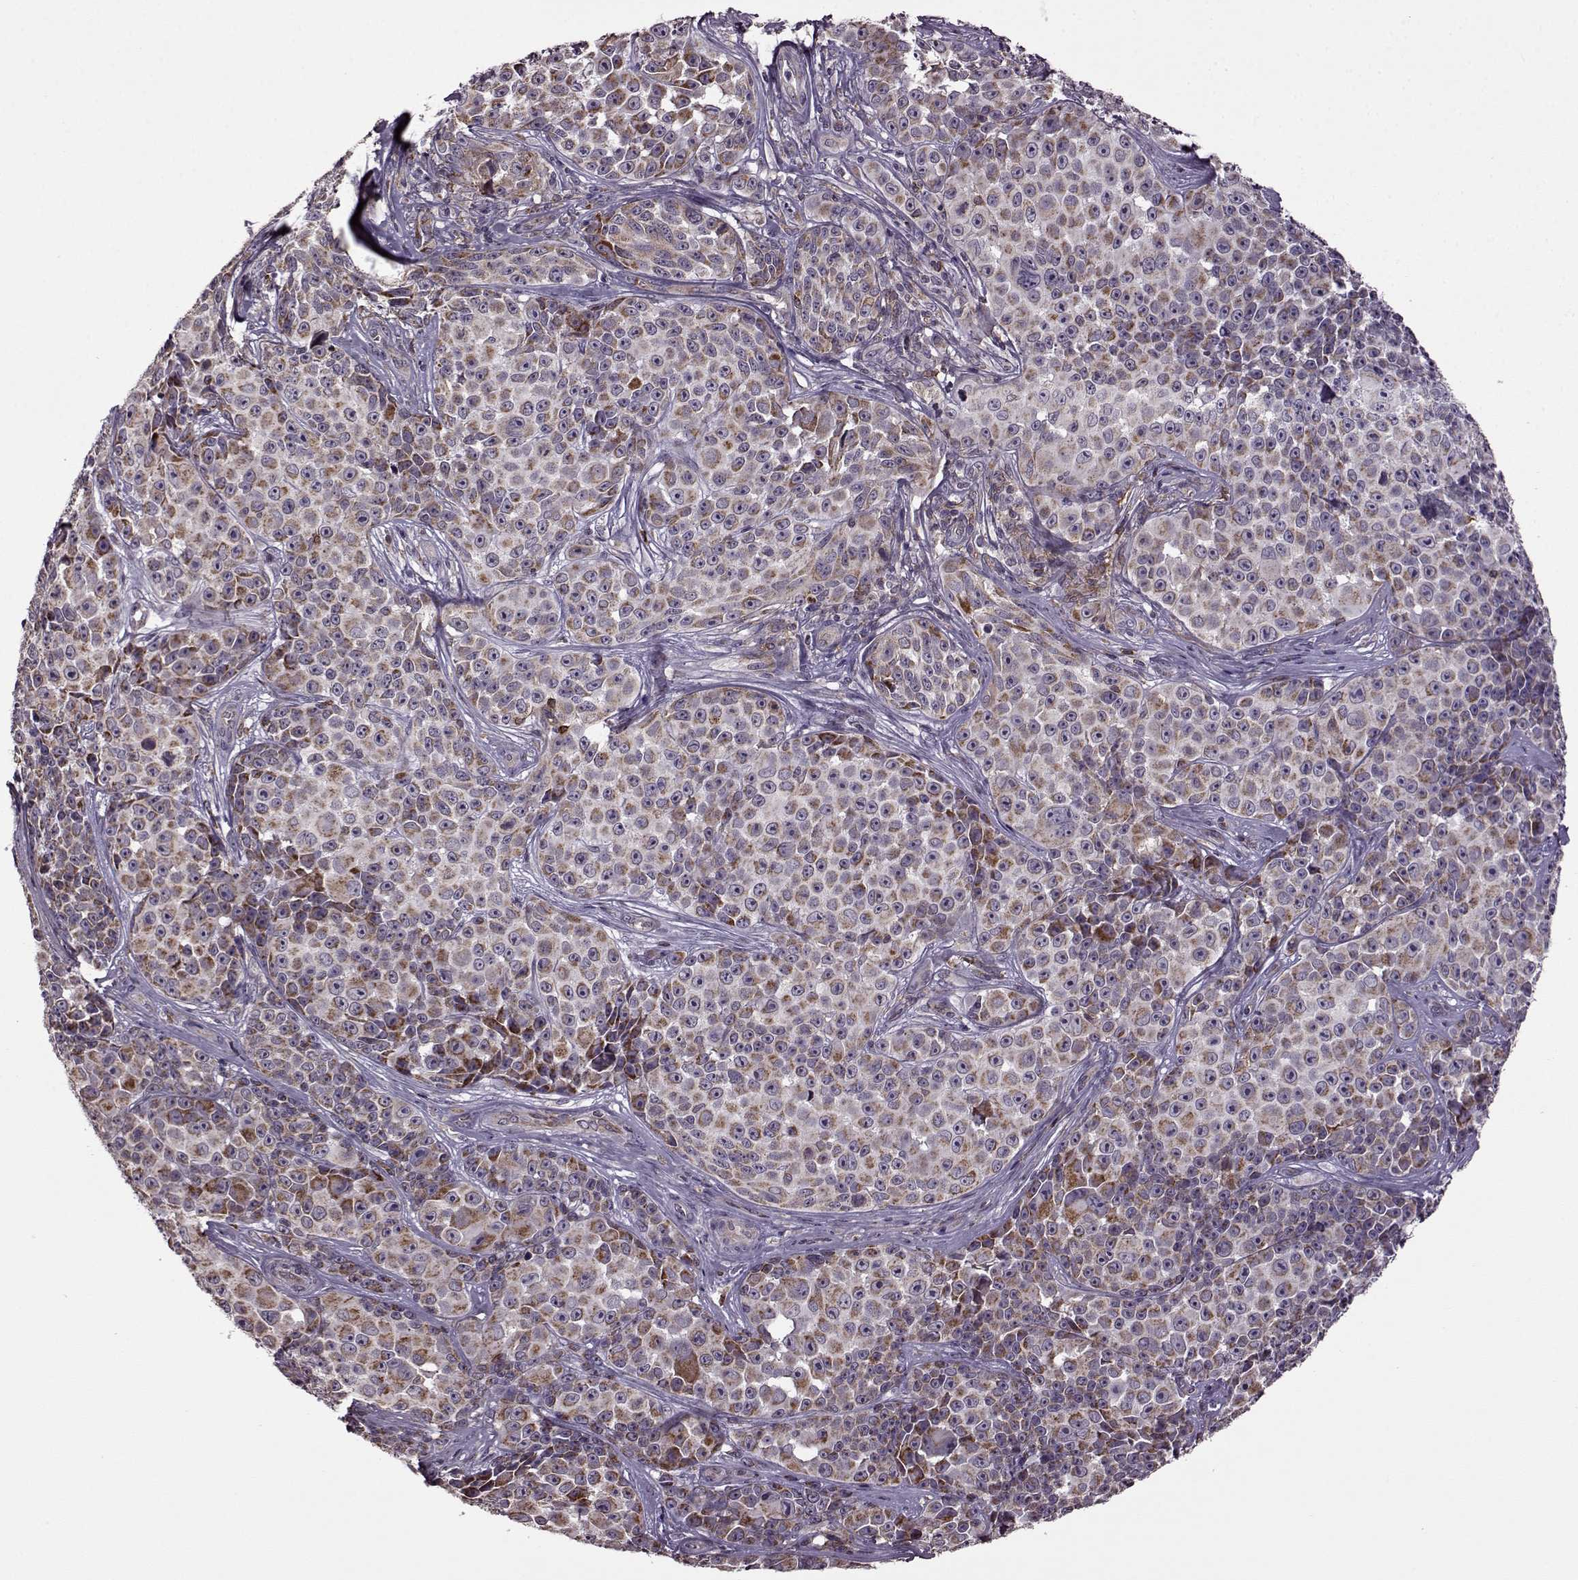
{"staining": {"intensity": "moderate", "quantity": ">75%", "location": "cytoplasmic/membranous"}, "tissue": "melanoma", "cell_type": "Tumor cells", "image_type": "cancer", "snomed": [{"axis": "morphology", "description": "Malignant melanoma, NOS"}, {"axis": "topography", "description": "Skin"}], "caption": "Moderate cytoplasmic/membranous expression is identified in approximately >75% of tumor cells in melanoma.", "gene": "MTSS1", "patient": {"sex": "female", "age": 88}}